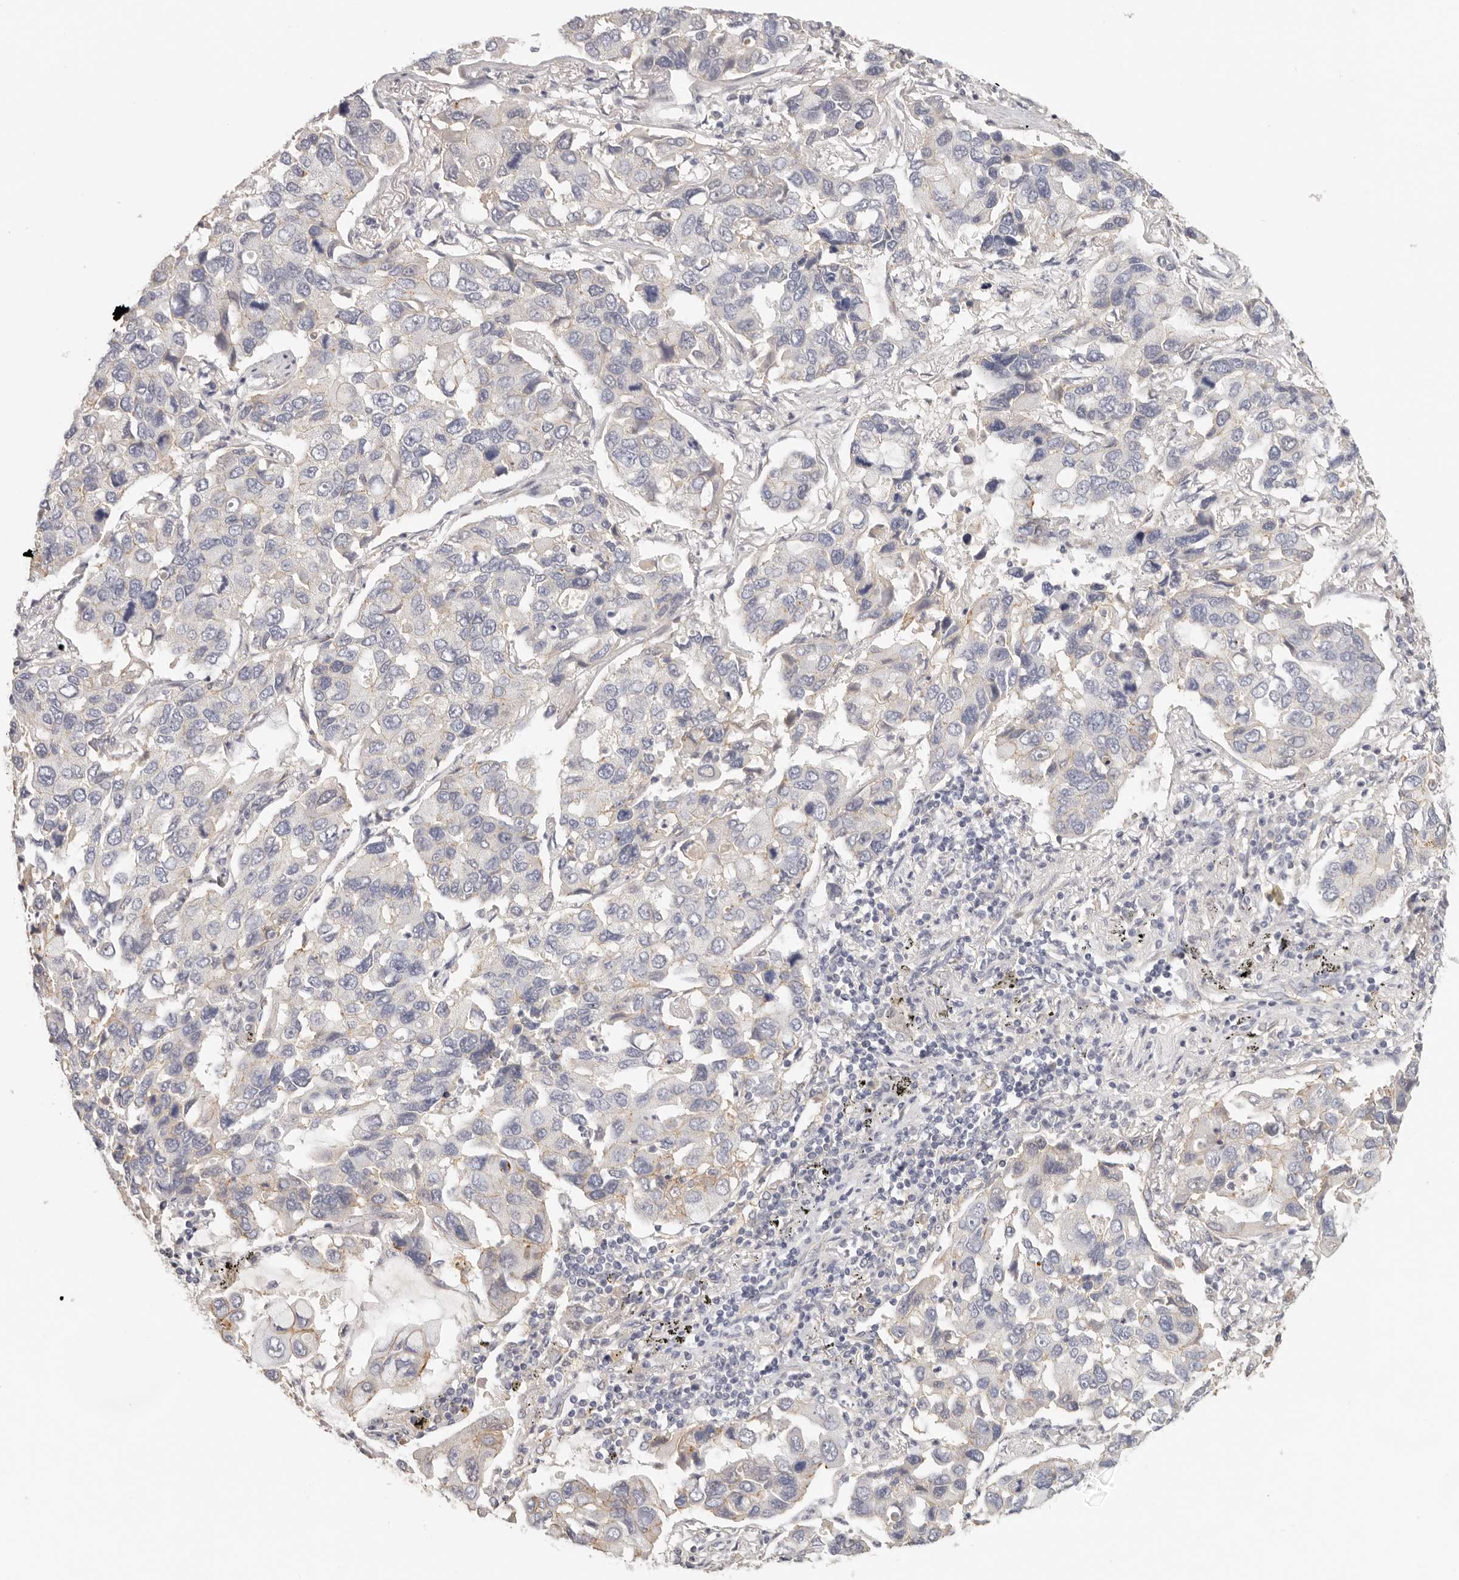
{"staining": {"intensity": "moderate", "quantity": "<25%", "location": "cytoplasmic/membranous"}, "tissue": "lung cancer", "cell_type": "Tumor cells", "image_type": "cancer", "snomed": [{"axis": "morphology", "description": "Adenocarcinoma, NOS"}, {"axis": "topography", "description": "Lung"}], "caption": "Lung cancer (adenocarcinoma) stained for a protein (brown) exhibits moderate cytoplasmic/membranous positive positivity in about <25% of tumor cells.", "gene": "ANXA9", "patient": {"sex": "male", "age": 64}}